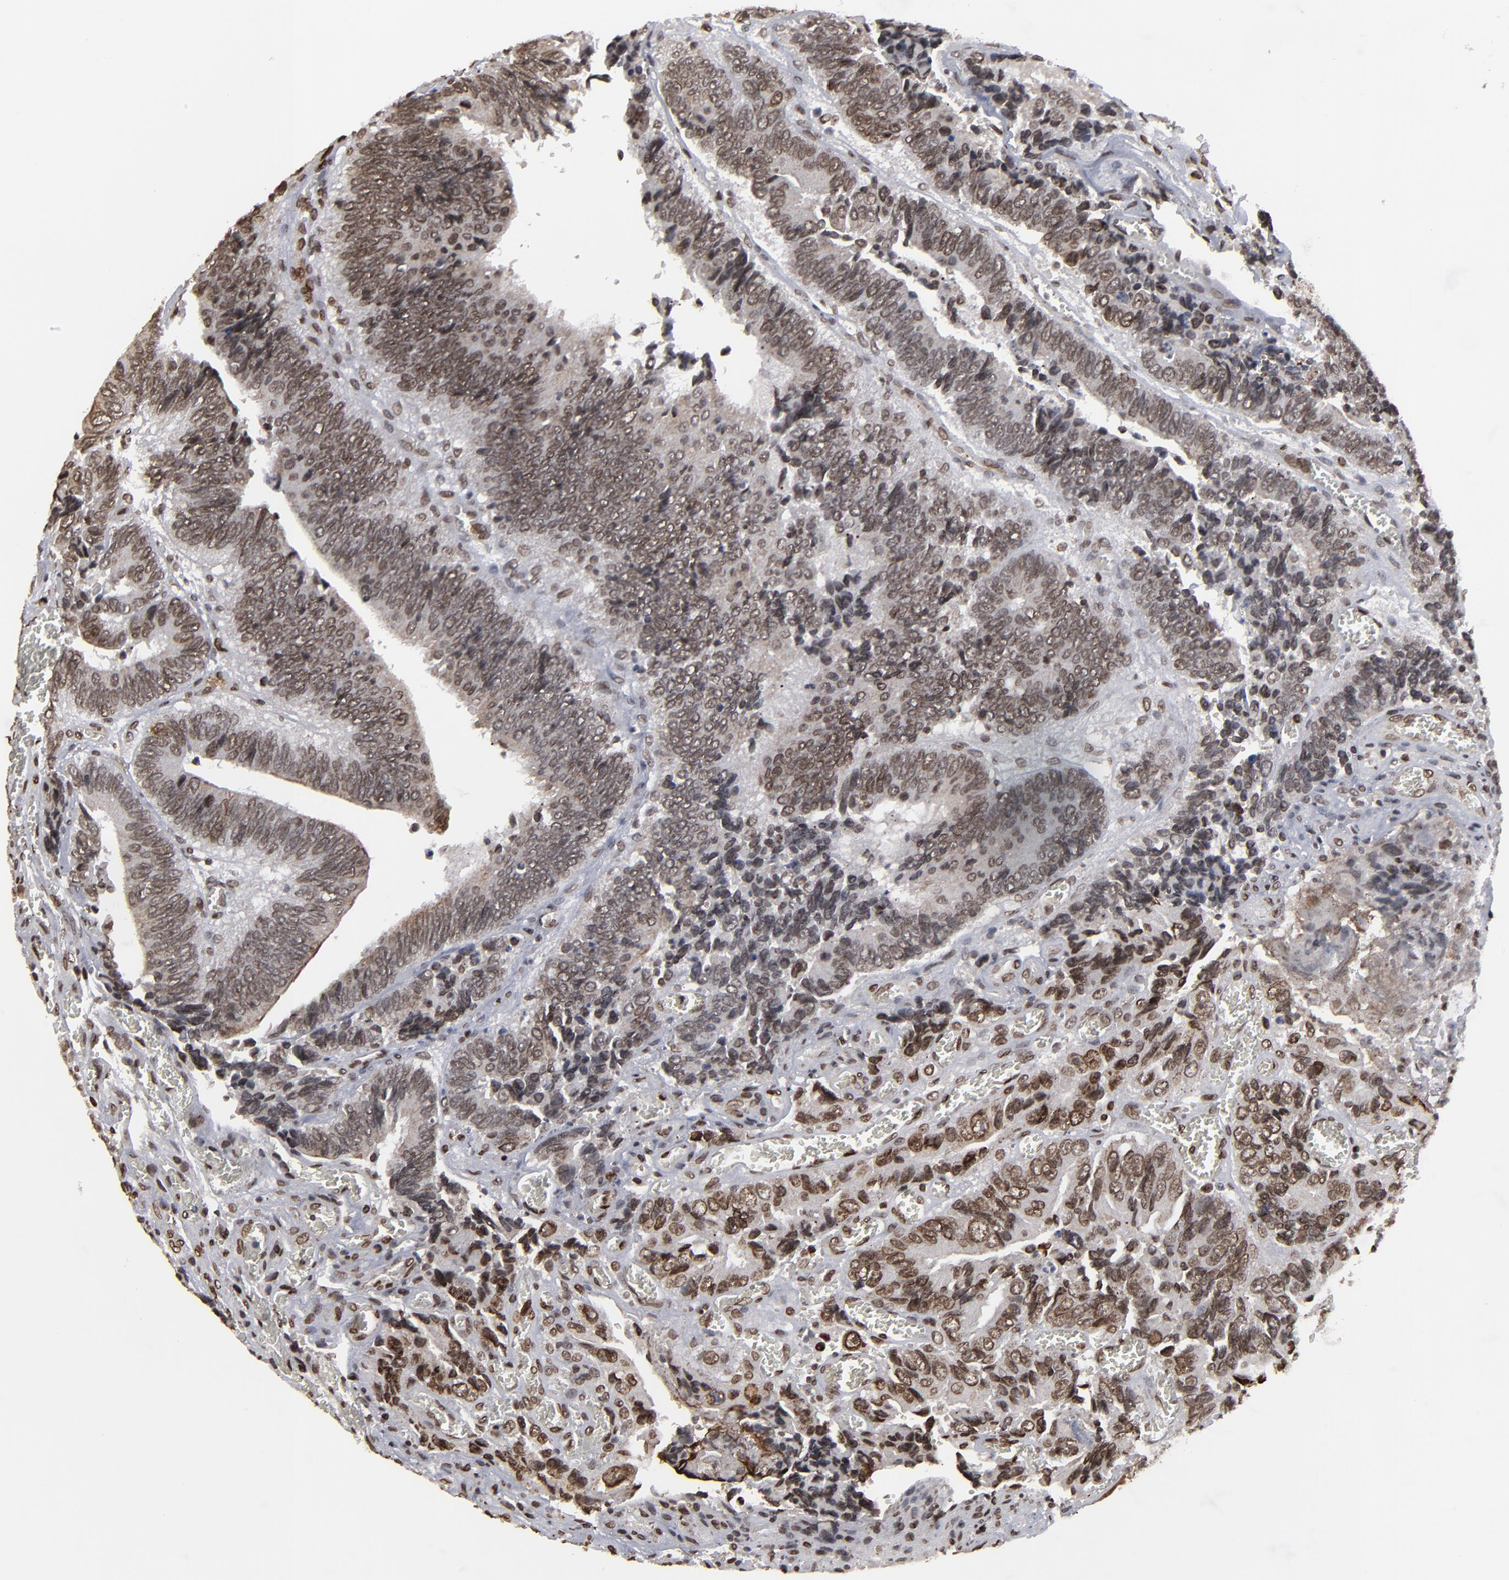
{"staining": {"intensity": "moderate", "quantity": ">75%", "location": "nuclear"}, "tissue": "colorectal cancer", "cell_type": "Tumor cells", "image_type": "cancer", "snomed": [{"axis": "morphology", "description": "Adenocarcinoma, NOS"}, {"axis": "topography", "description": "Colon"}], "caption": "IHC staining of colorectal cancer (adenocarcinoma), which demonstrates medium levels of moderate nuclear staining in approximately >75% of tumor cells indicating moderate nuclear protein expression. The staining was performed using DAB (brown) for protein detection and nuclei were counterstained in hematoxylin (blue).", "gene": "BAZ1A", "patient": {"sex": "male", "age": 72}}